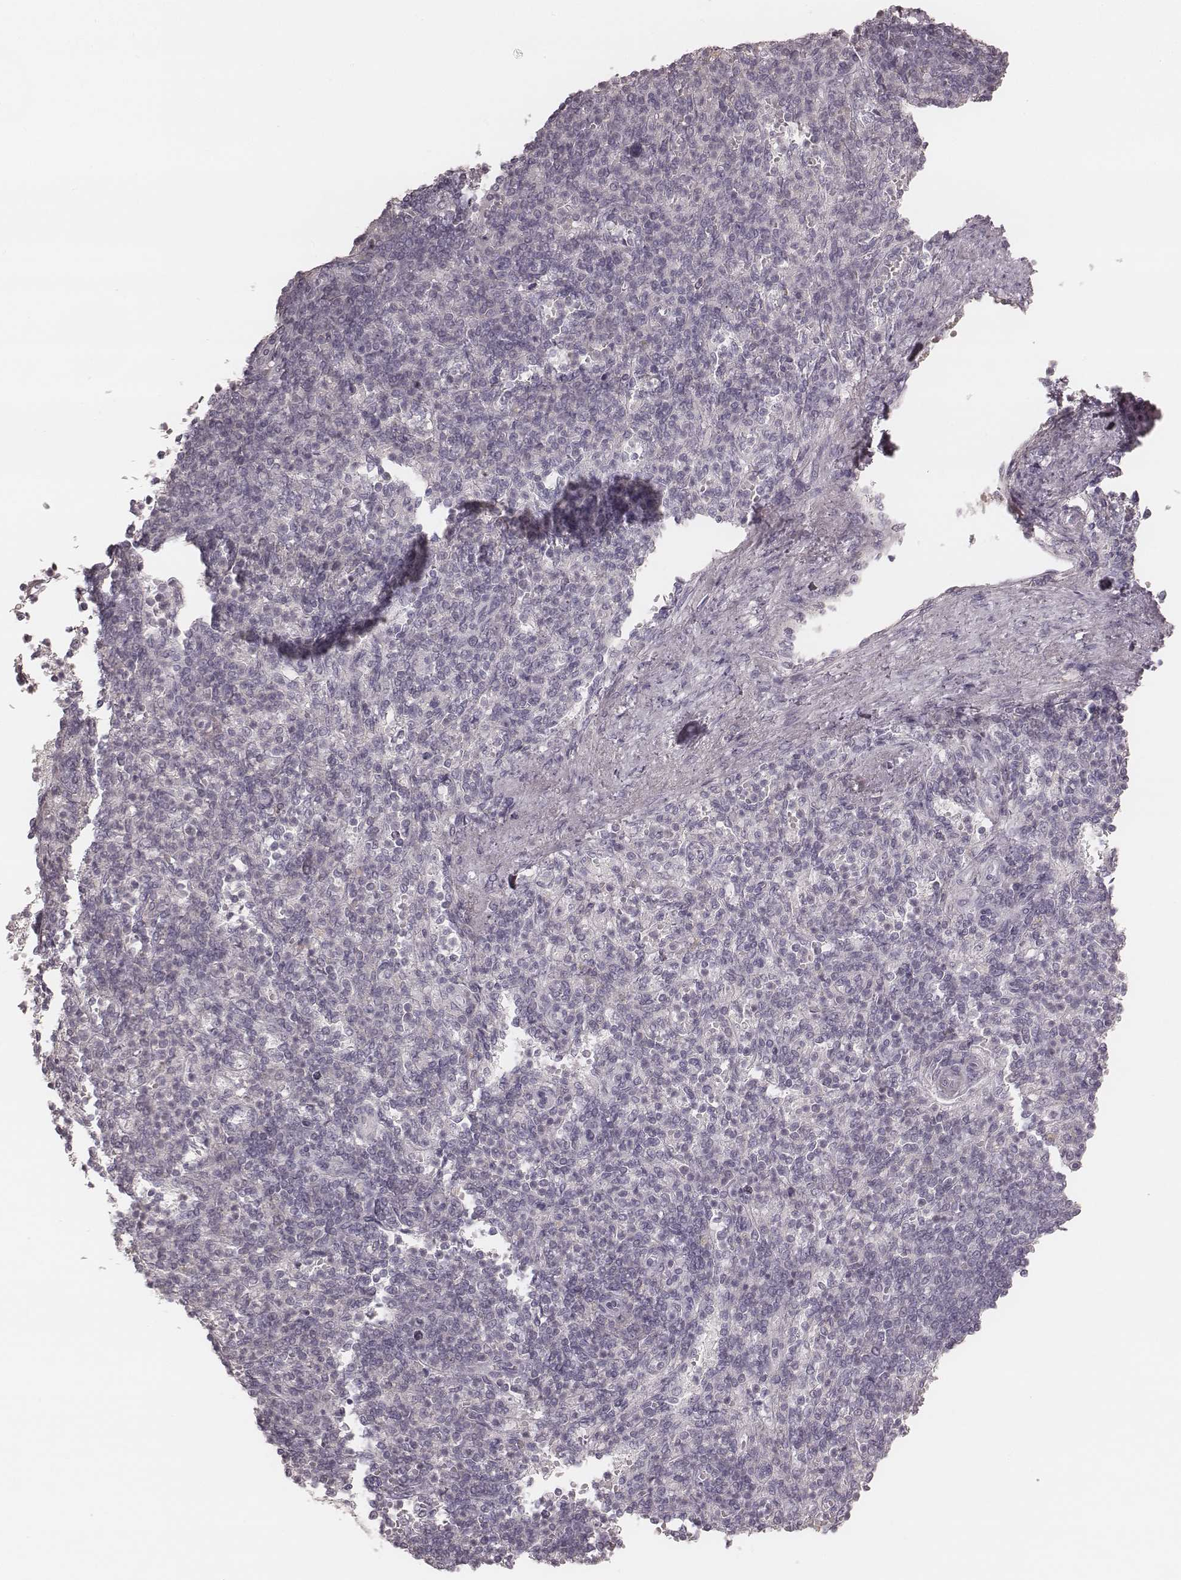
{"staining": {"intensity": "negative", "quantity": "none", "location": "none"}, "tissue": "spleen", "cell_type": "Cells in red pulp", "image_type": "normal", "snomed": [{"axis": "morphology", "description": "Normal tissue, NOS"}, {"axis": "topography", "description": "Spleen"}], "caption": "Cells in red pulp are negative for protein expression in normal human spleen. (DAB immunohistochemistry, high magnification).", "gene": "SMIM24", "patient": {"sex": "female", "age": 74}}